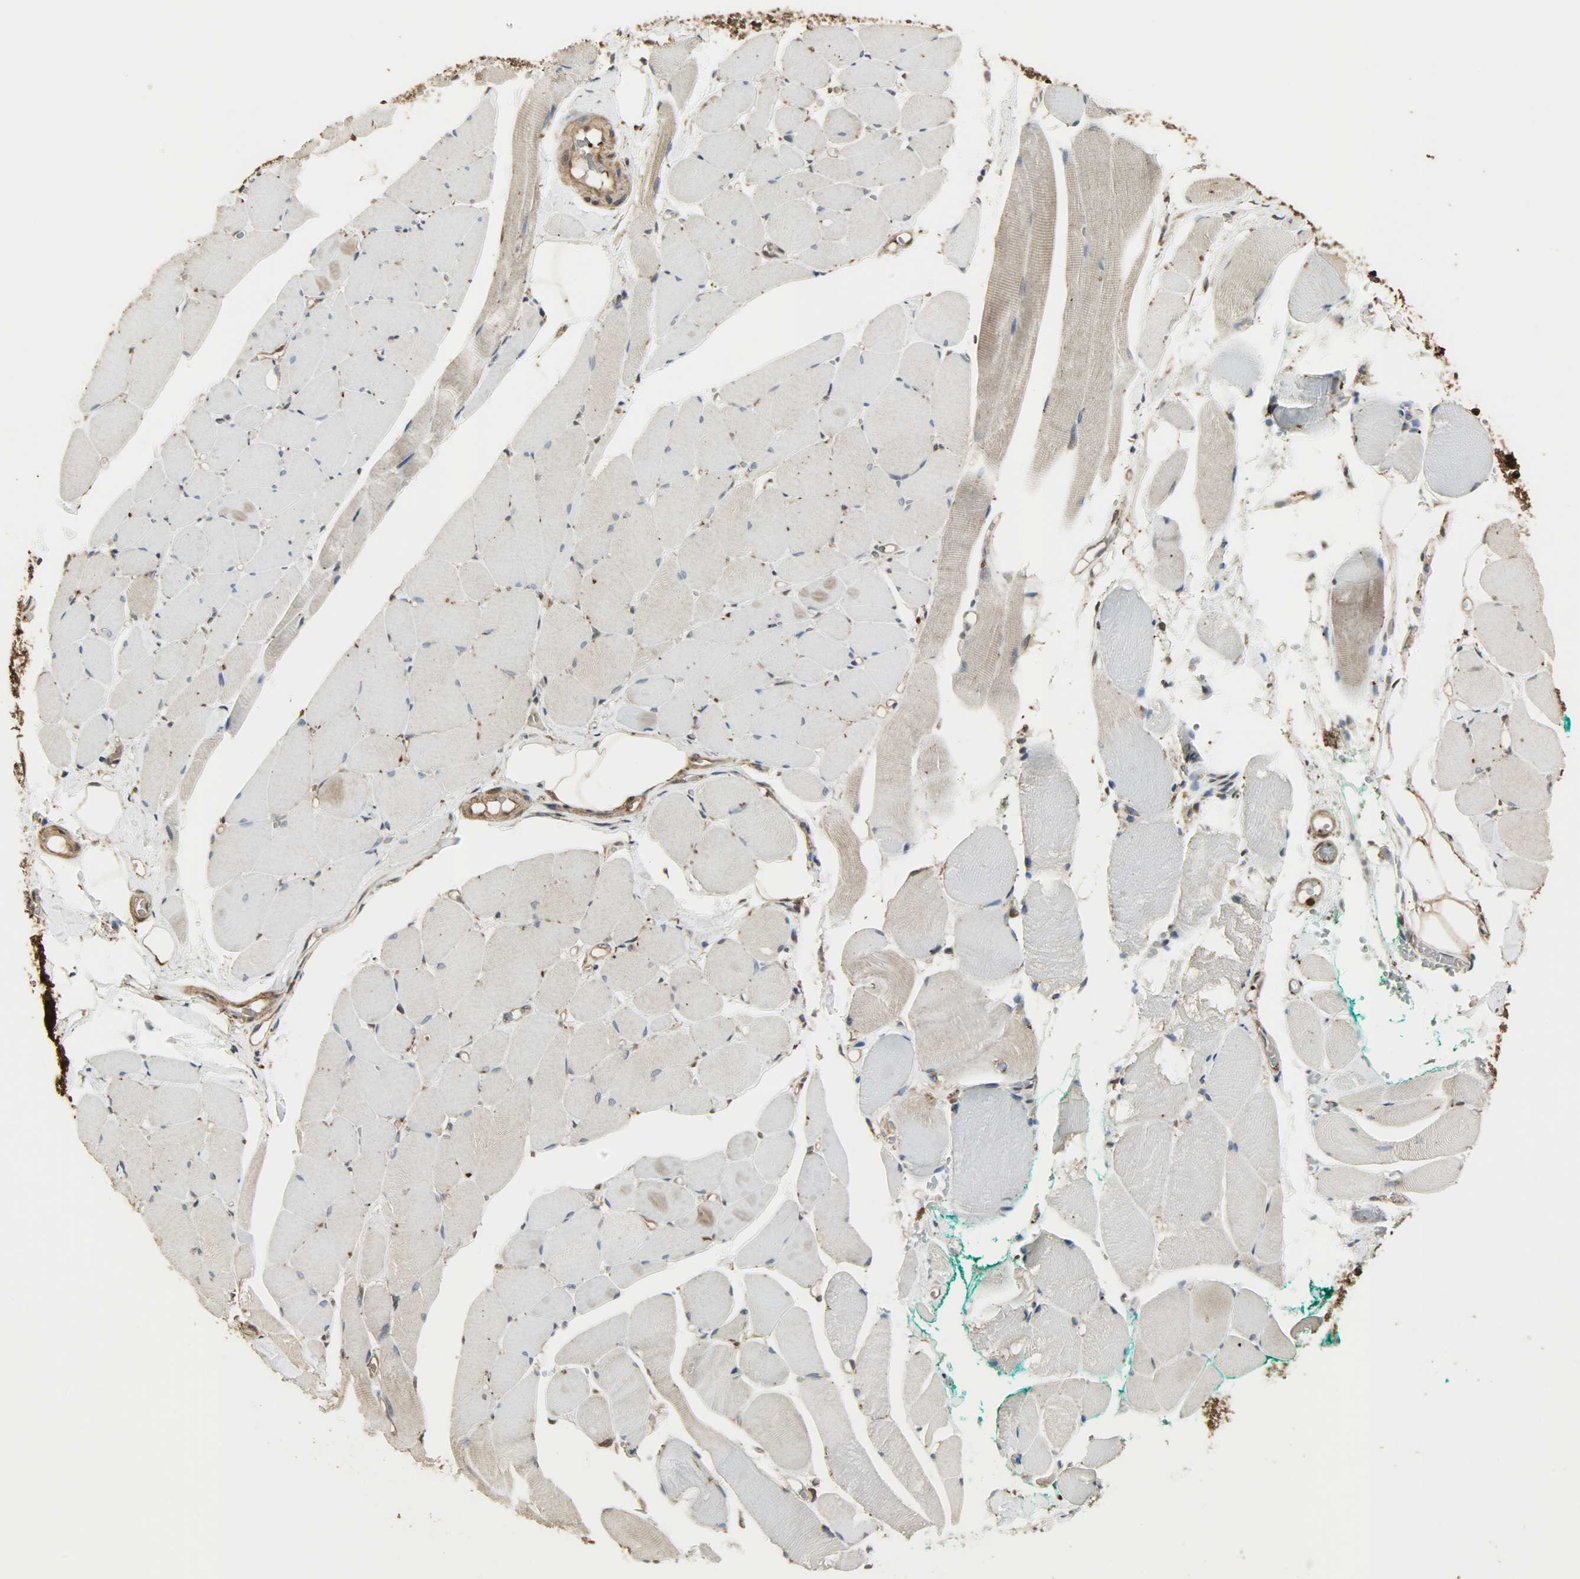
{"staining": {"intensity": "weak", "quantity": "25%-75%", "location": "cytoplasmic/membranous"}, "tissue": "skeletal muscle", "cell_type": "Myocytes", "image_type": "normal", "snomed": [{"axis": "morphology", "description": "Normal tissue, NOS"}, {"axis": "topography", "description": "Skeletal muscle"}, {"axis": "topography", "description": "Peripheral nerve tissue"}], "caption": "Approximately 25%-75% of myocytes in benign skeletal muscle exhibit weak cytoplasmic/membranous protein staining as visualized by brown immunohistochemical staining.", "gene": "YWHAZ", "patient": {"sex": "female", "age": 84}}